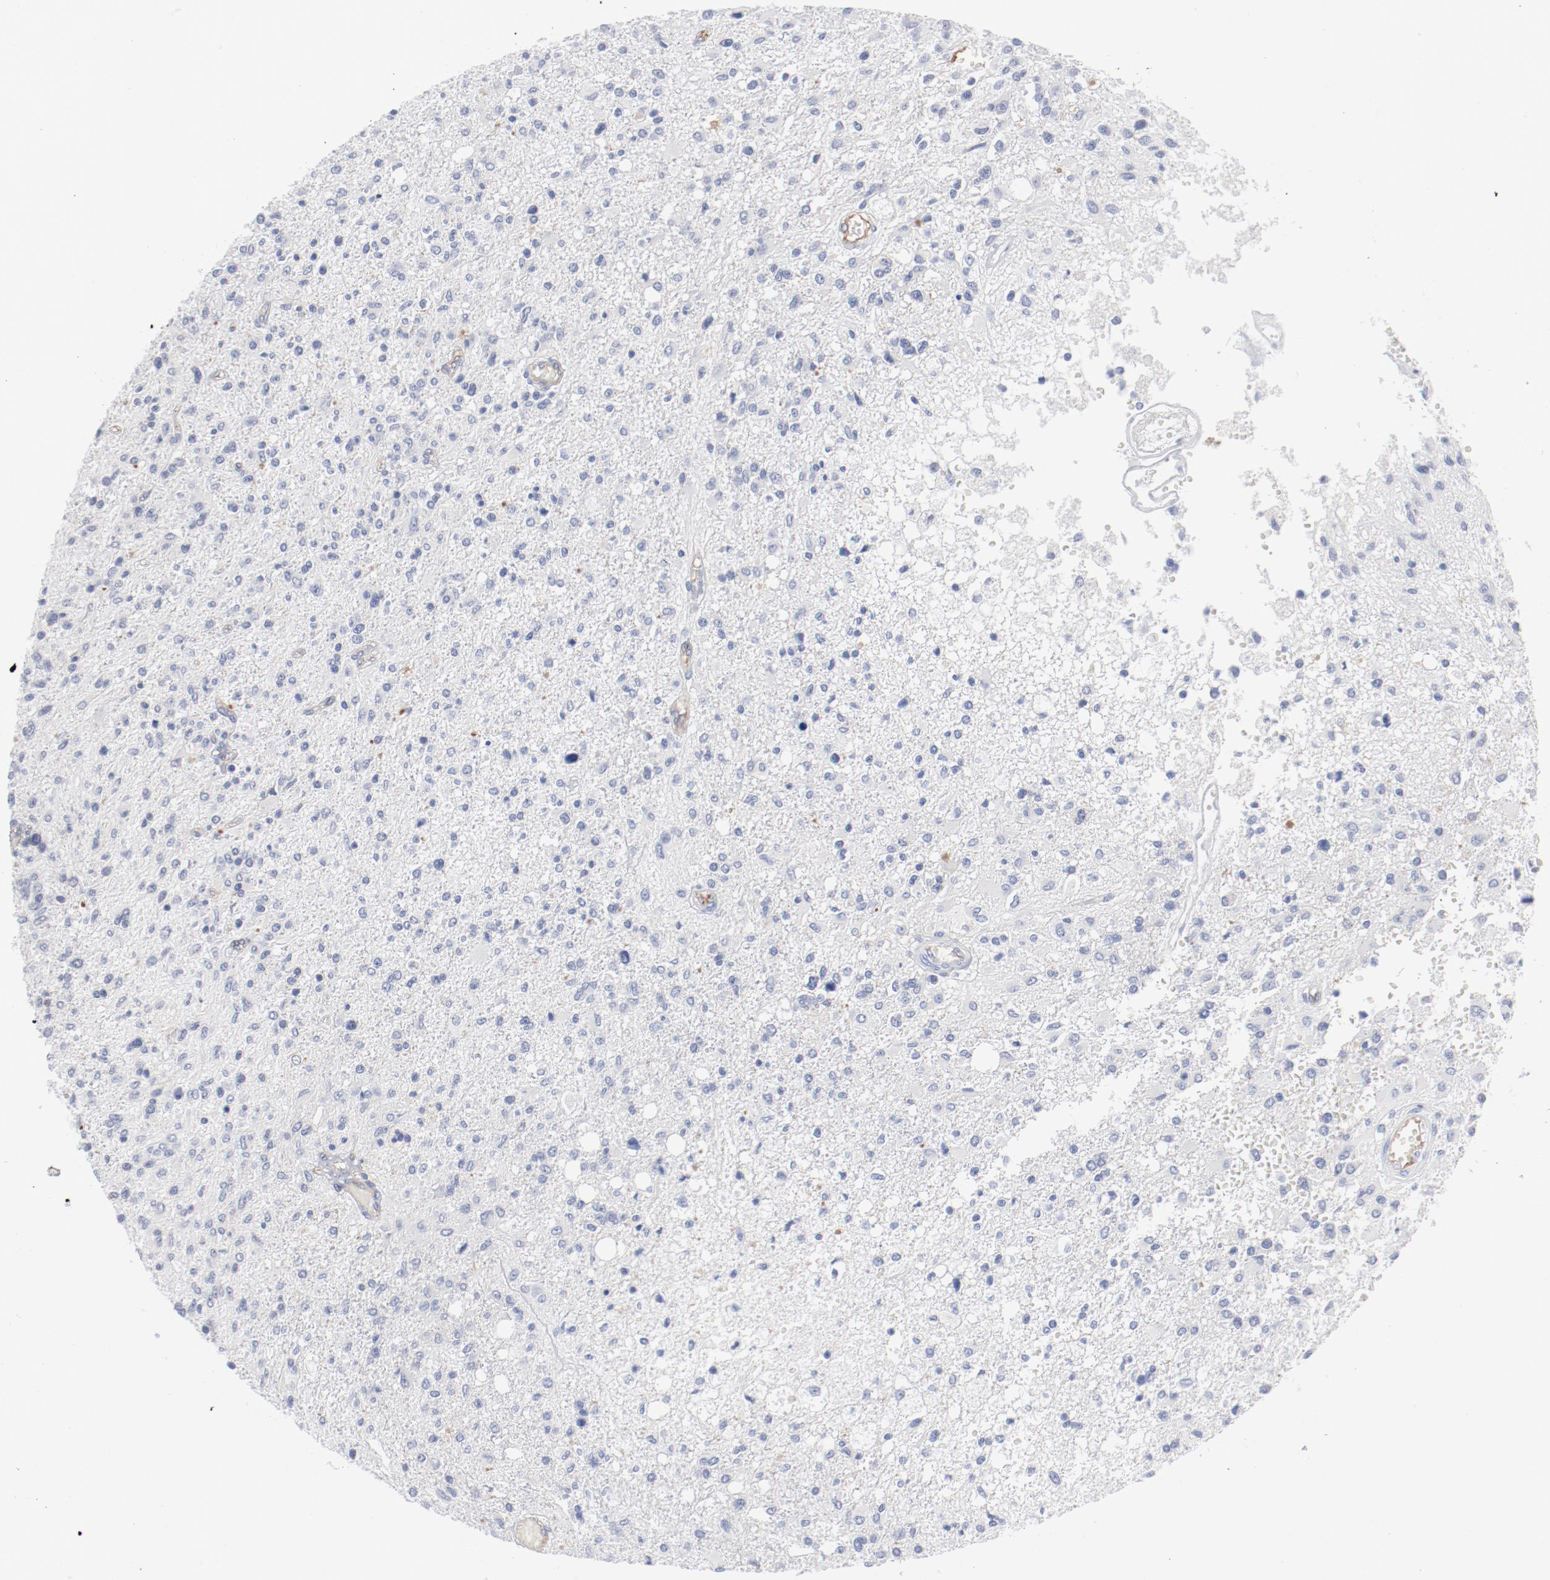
{"staining": {"intensity": "negative", "quantity": "none", "location": "none"}, "tissue": "glioma", "cell_type": "Tumor cells", "image_type": "cancer", "snomed": [{"axis": "morphology", "description": "Glioma, malignant, High grade"}, {"axis": "topography", "description": "Cerebral cortex"}], "caption": "This is an immunohistochemistry histopathology image of human malignant high-grade glioma. There is no staining in tumor cells.", "gene": "SHANK3", "patient": {"sex": "male", "age": 76}}